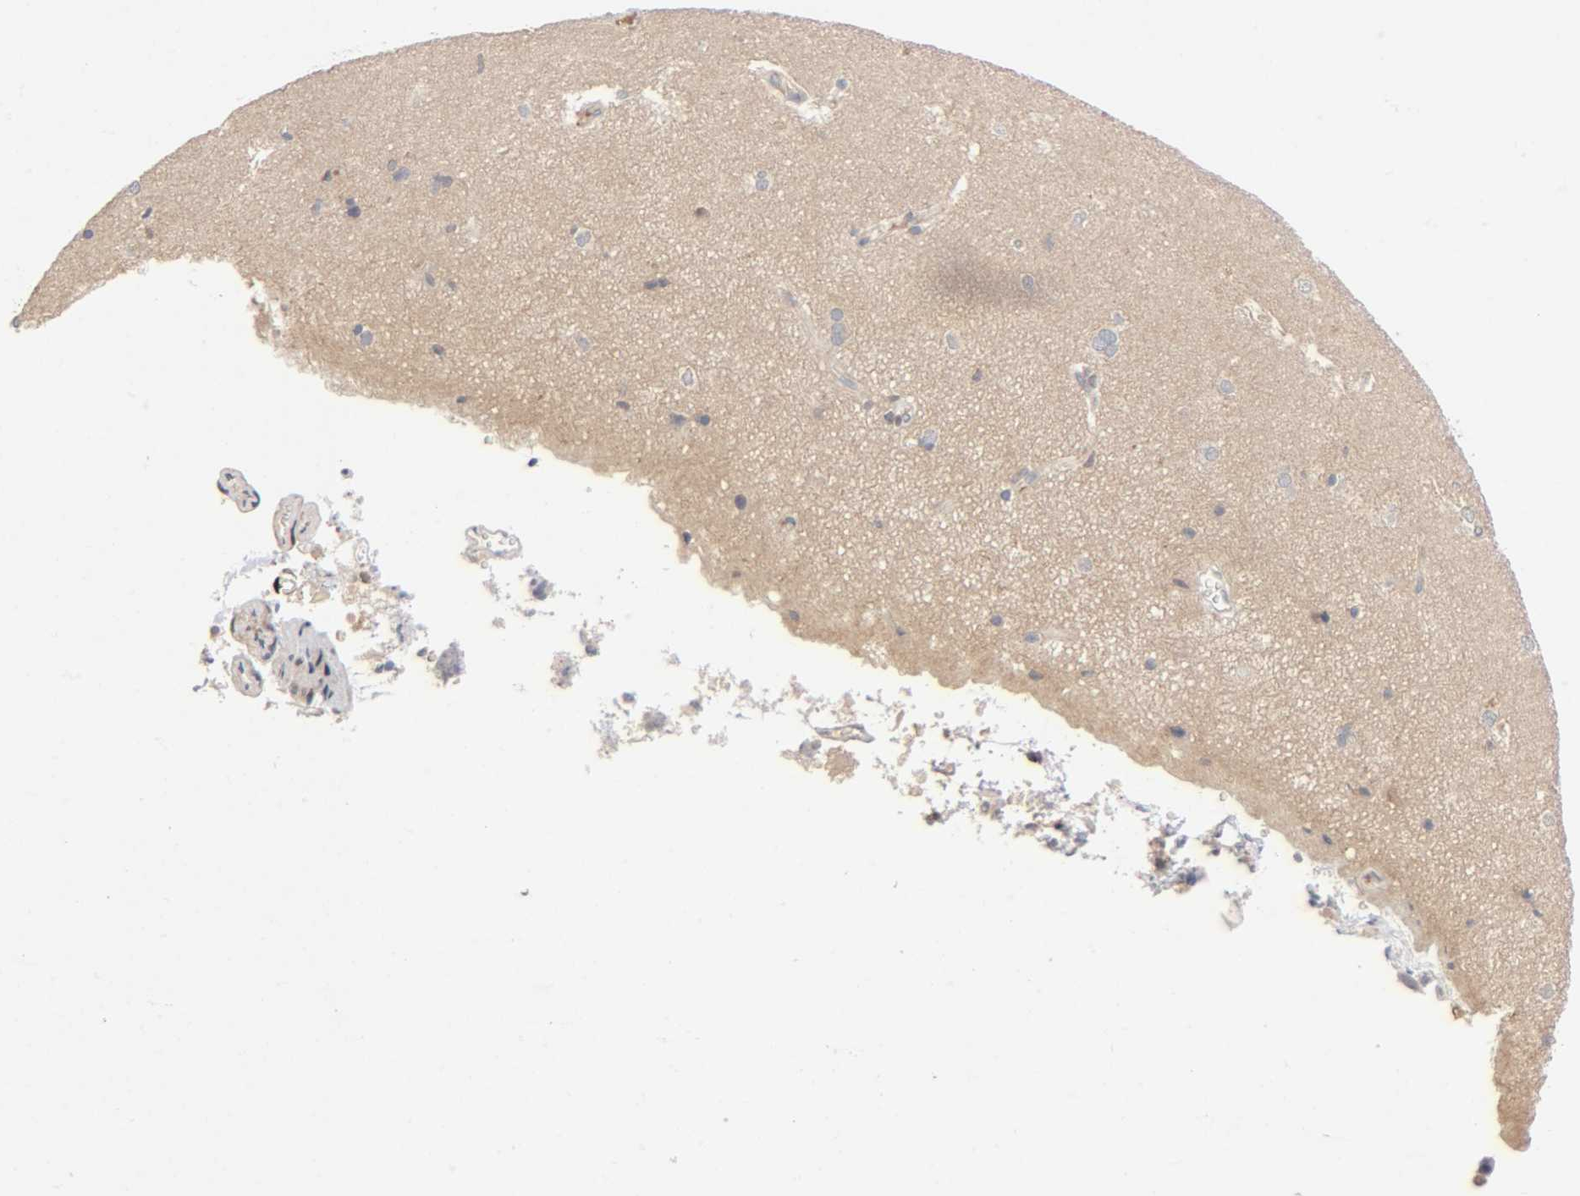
{"staining": {"intensity": "weak", "quantity": ">75%", "location": "cytoplasmic/membranous"}, "tissue": "cerebral cortex", "cell_type": "Endothelial cells", "image_type": "normal", "snomed": [{"axis": "morphology", "description": "Normal tissue, NOS"}, {"axis": "topography", "description": "Cerebral cortex"}], "caption": "An IHC histopathology image of benign tissue is shown. Protein staining in brown labels weak cytoplasmic/membranous positivity in cerebral cortex within endothelial cells.", "gene": "CPB2", "patient": {"sex": "female", "age": 45}}